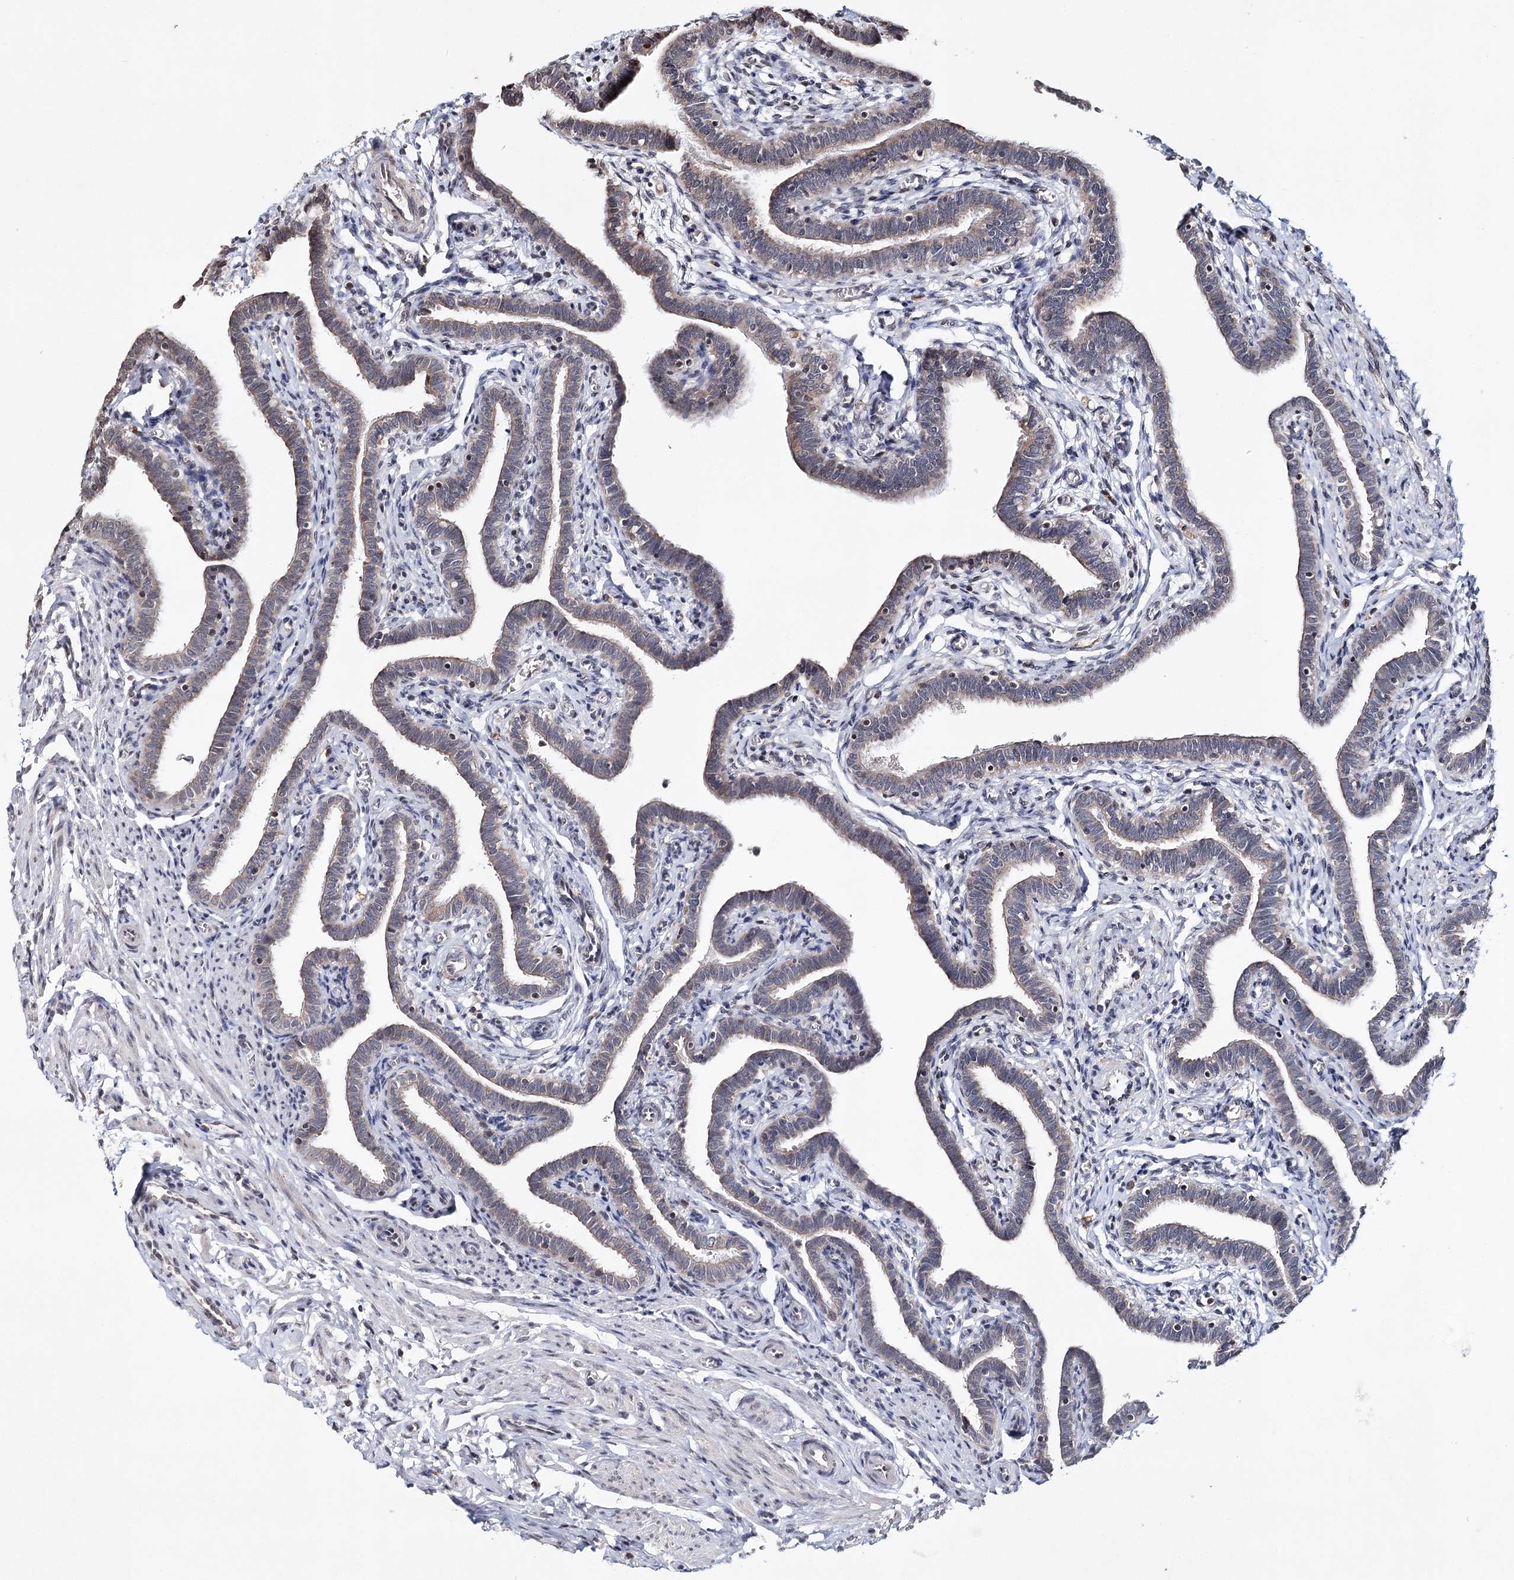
{"staining": {"intensity": "weak", "quantity": "<25%", "location": "cytoplasmic/membranous"}, "tissue": "fallopian tube", "cell_type": "Glandular cells", "image_type": "normal", "snomed": [{"axis": "morphology", "description": "Normal tissue, NOS"}, {"axis": "topography", "description": "Fallopian tube"}], "caption": "Immunohistochemical staining of normal human fallopian tube demonstrates no significant expression in glandular cells. (Stains: DAB immunohistochemistry (IHC) with hematoxylin counter stain, Microscopy: brightfield microscopy at high magnification).", "gene": "ICOS", "patient": {"sex": "female", "age": 36}}